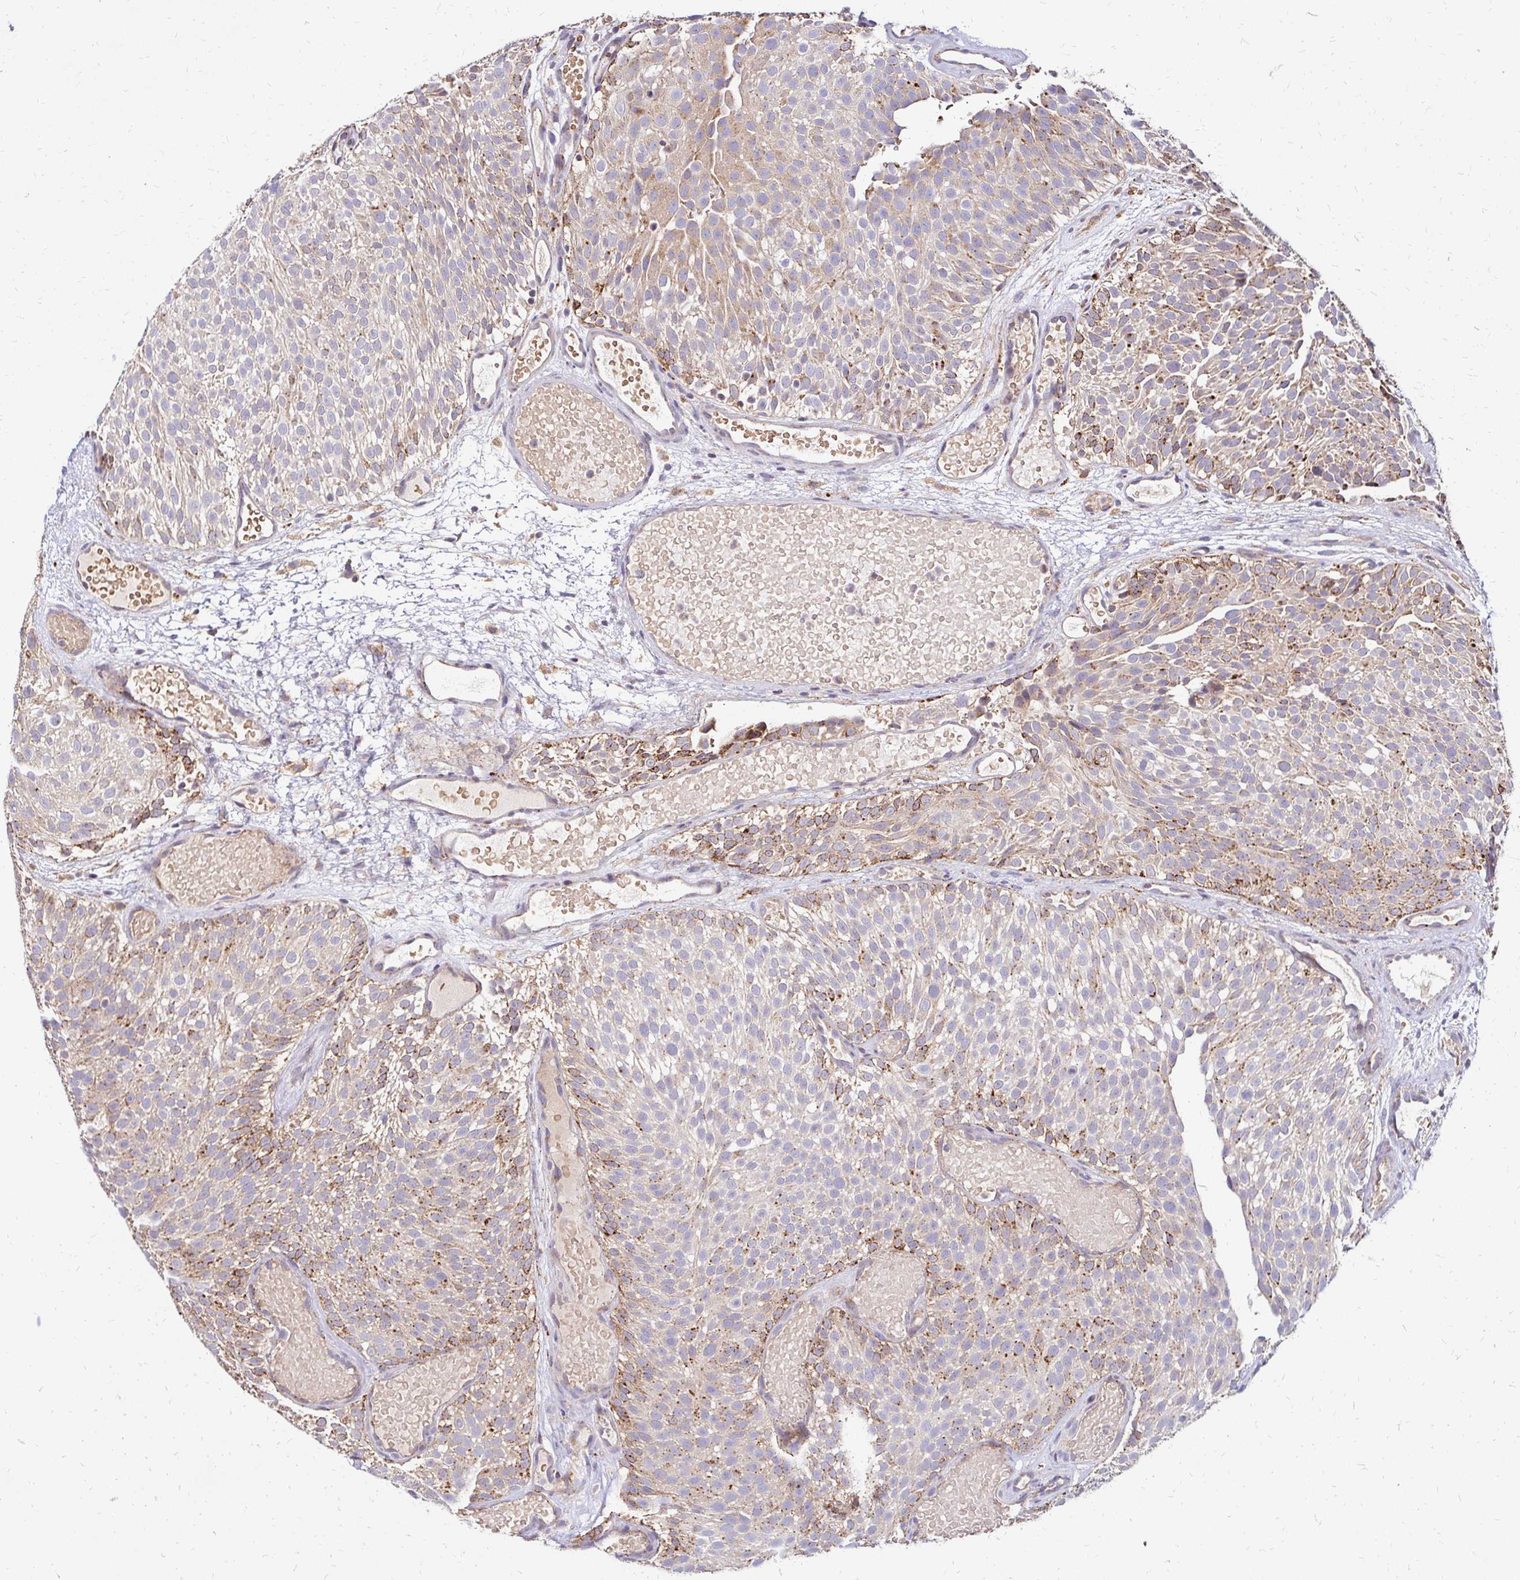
{"staining": {"intensity": "weak", "quantity": "25%-75%", "location": "cytoplasmic/membranous"}, "tissue": "urothelial cancer", "cell_type": "Tumor cells", "image_type": "cancer", "snomed": [{"axis": "morphology", "description": "Urothelial carcinoma, Low grade"}, {"axis": "topography", "description": "Urinary bladder"}], "caption": "Immunohistochemical staining of urothelial cancer exhibits weak cytoplasmic/membranous protein positivity in about 25%-75% of tumor cells. (Stains: DAB (3,3'-diaminobenzidine) in brown, nuclei in blue, Microscopy: brightfield microscopy at high magnification).", "gene": "IDUA", "patient": {"sex": "male", "age": 78}}